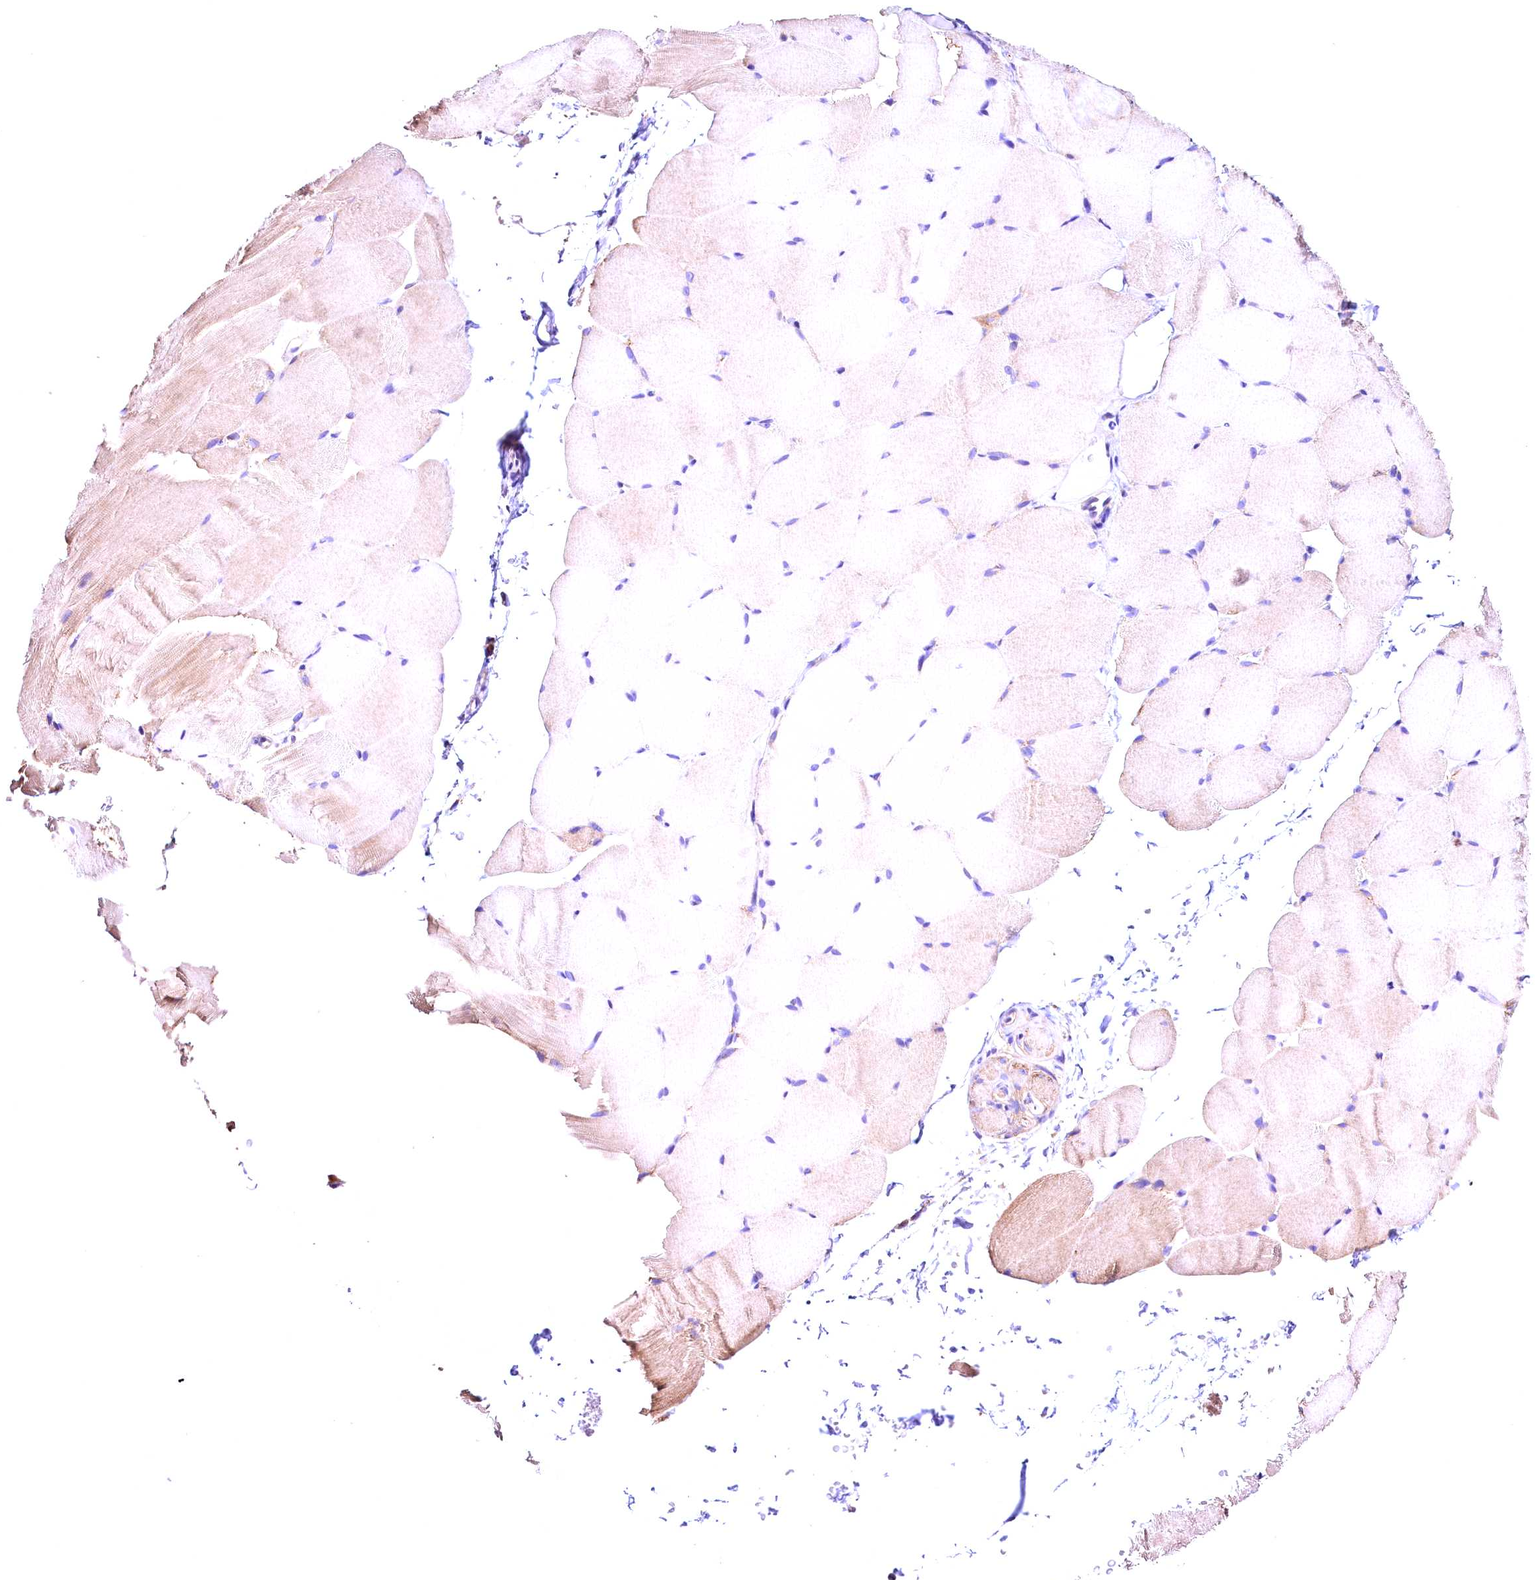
{"staining": {"intensity": "weak", "quantity": "<25%", "location": "cytoplasmic/membranous"}, "tissue": "skeletal muscle", "cell_type": "Myocytes", "image_type": "normal", "snomed": [{"axis": "morphology", "description": "Normal tissue, NOS"}, {"axis": "topography", "description": "Skeletal muscle"}, {"axis": "topography", "description": "Parathyroid gland"}], "caption": "IHC image of unremarkable human skeletal muscle stained for a protein (brown), which displays no expression in myocytes.", "gene": "ACAA2", "patient": {"sex": "female", "age": 37}}